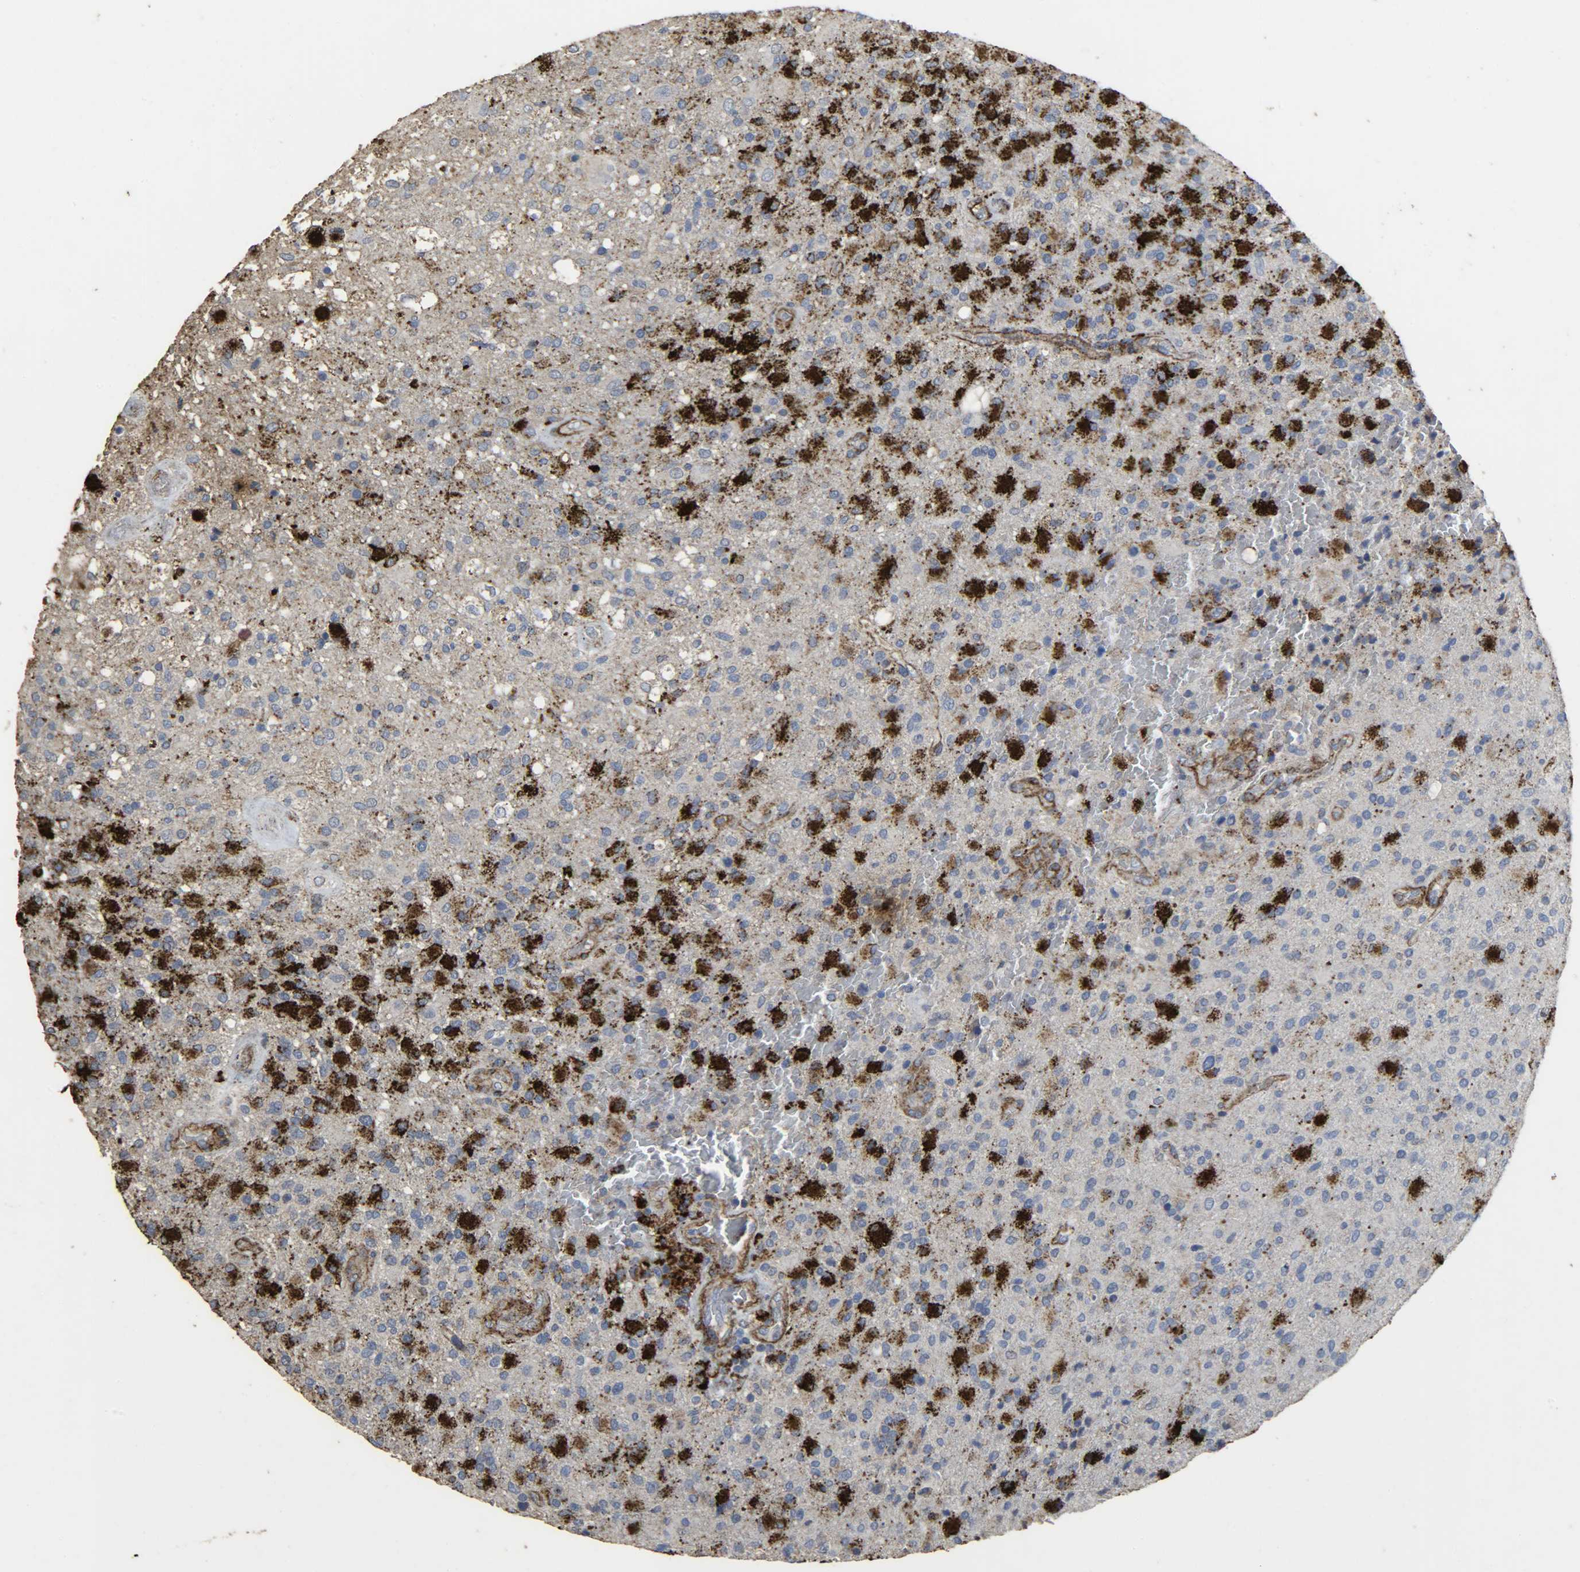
{"staining": {"intensity": "strong", "quantity": "25%-75%", "location": "cytoplasmic/membranous"}, "tissue": "glioma", "cell_type": "Tumor cells", "image_type": "cancer", "snomed": [{"axis": "morphology", "description": "Glioma, malignant, High grade"}, {"axis": "topography", "description": "Brain"}], "caption": "Tumor cells show high levels of strong cytoplasmic/membranous expression in about 25%-75% of cells in glioma.", "gene": "TPM4", "patient": {"sex": "male", "age": 71}}